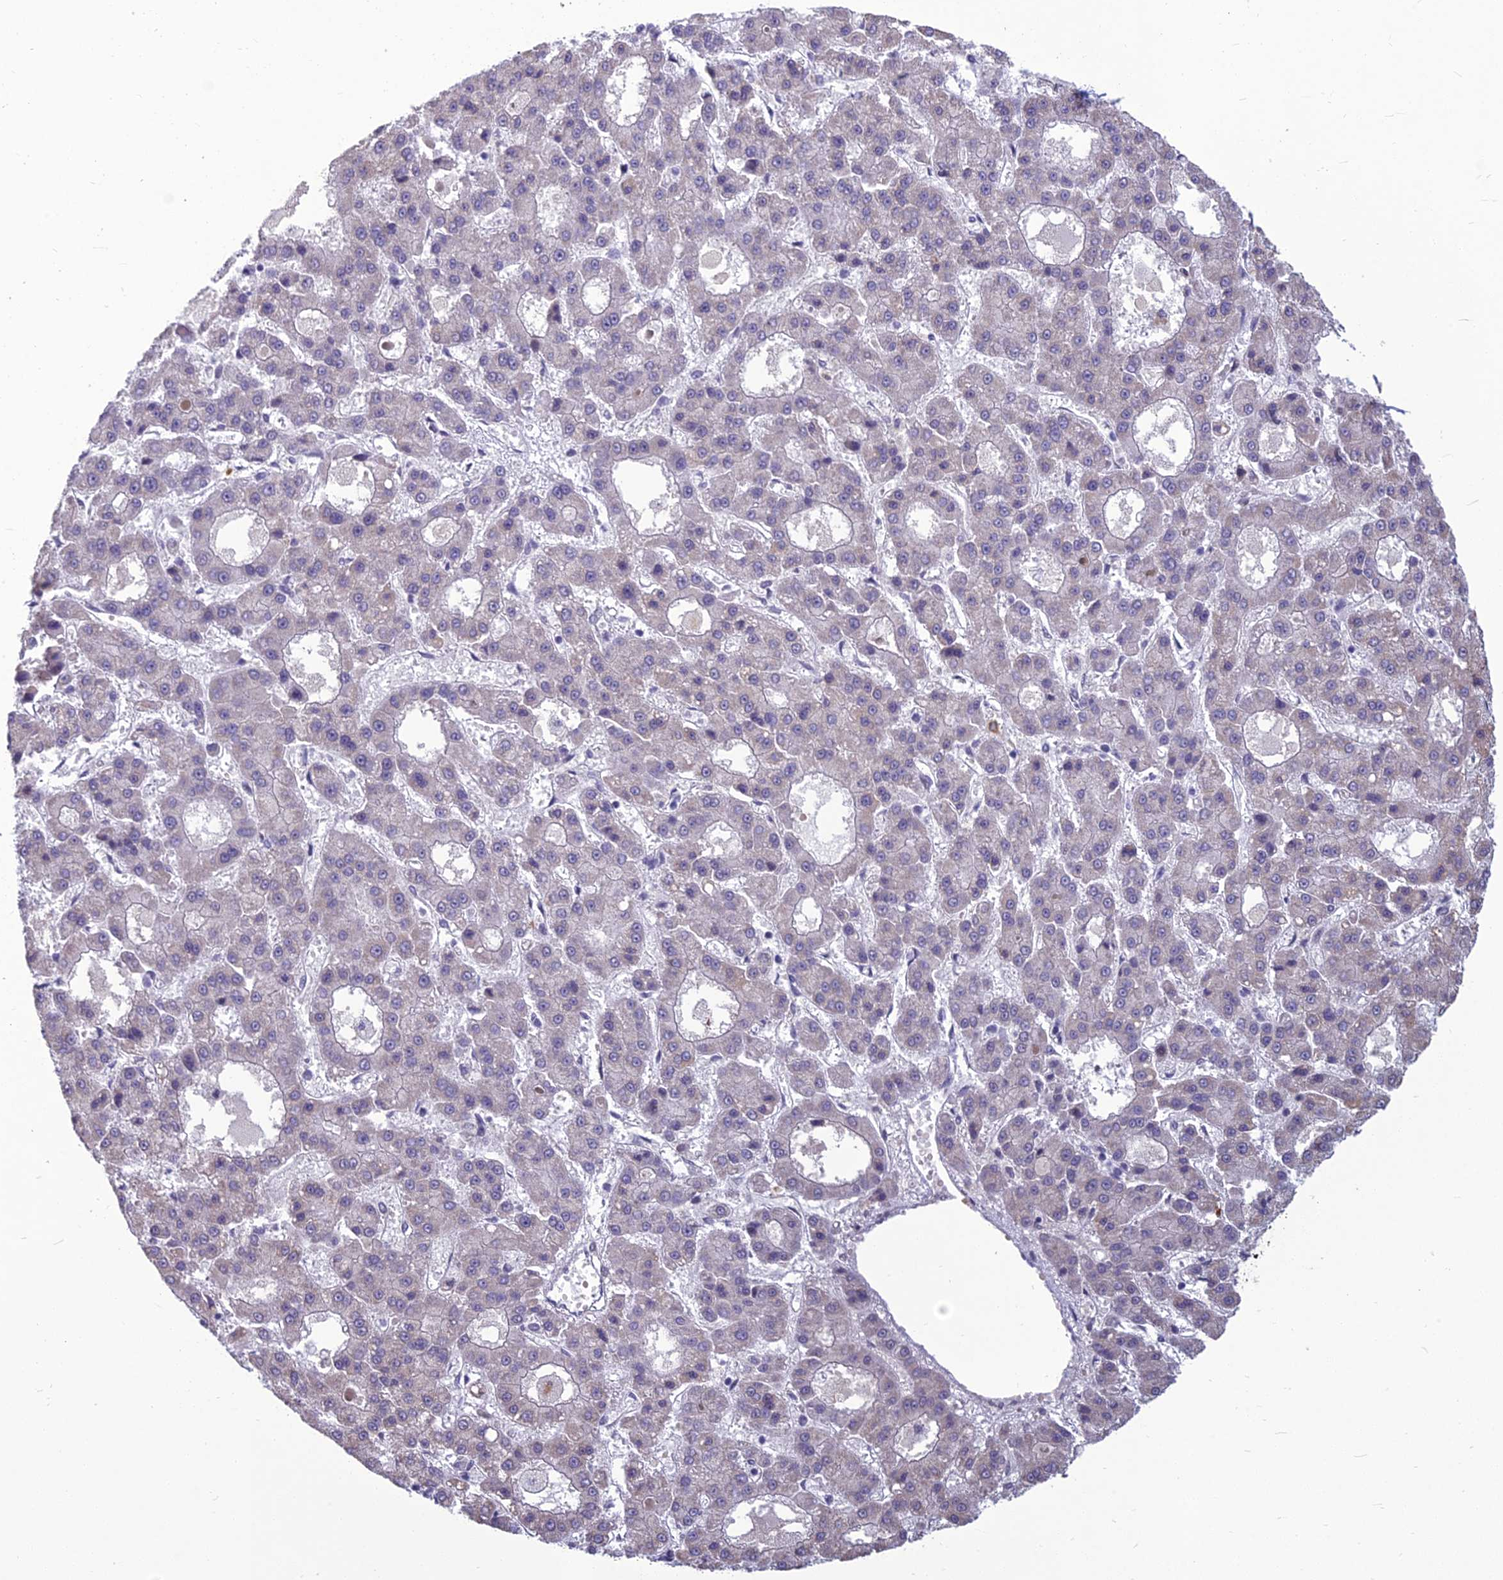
{"staining": {"intensity": "negative", "quantity": "none", "location": "none"}, "tissue": "liver cancer", "cell_type": "Tumor cells", "image_type": "cancer", "snomed": [{"axis": "morphology", "description": "Carcinoma, Hepatocellular, NOS"}, {"axis": "topography", "description": "Liver"}], "caption": "Immunohistochemical staining of hepatocellular carcinoma (liver) displays no significant positivity in tumor cells.", "gene": "FBRS", "patient": {"sex": "male", "age": 70}}